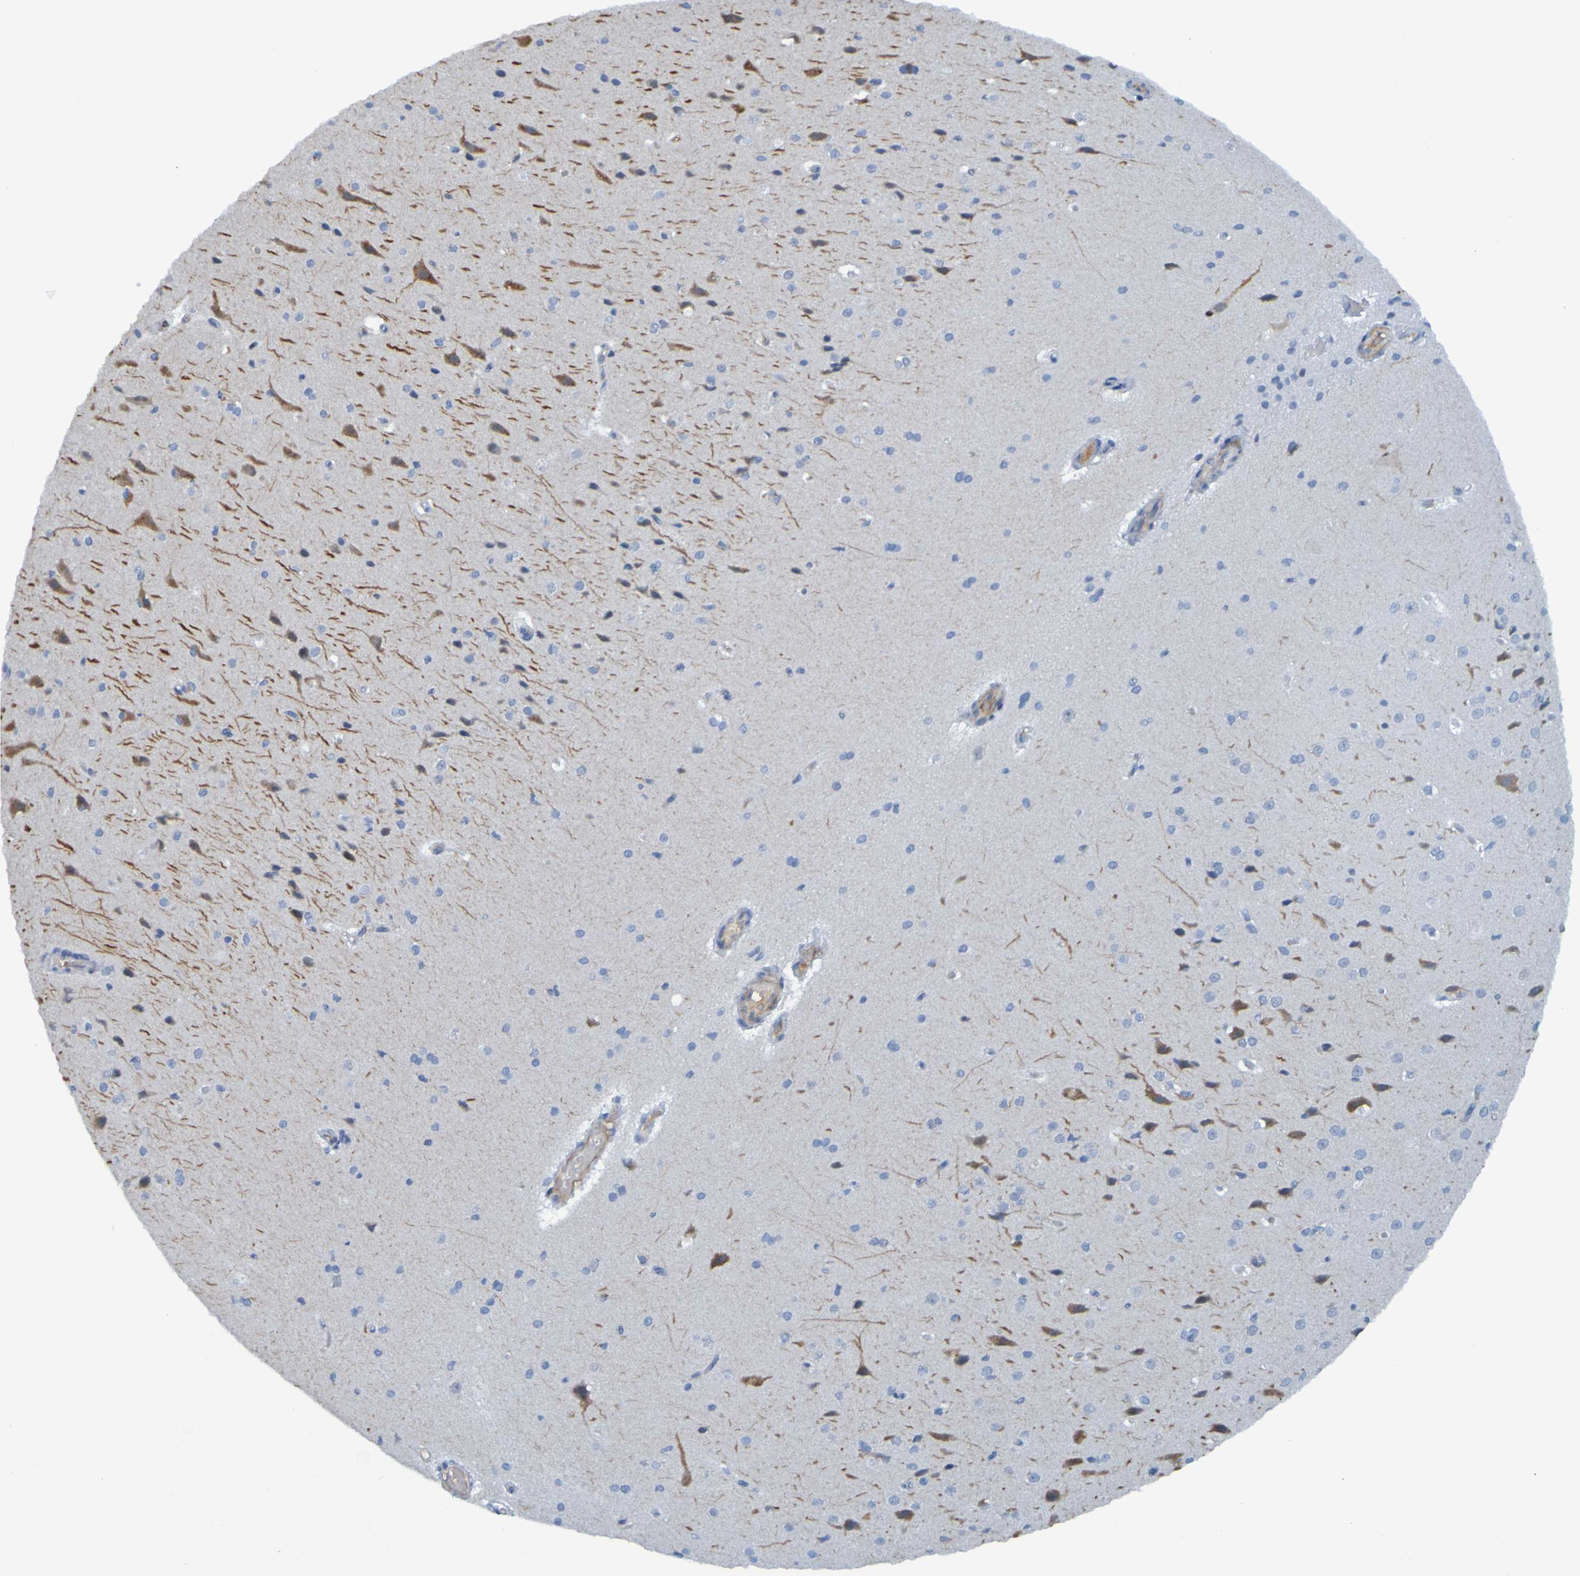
{"staining": {"intensity": "negative", "quantity": "none", "location": "none"}, "tissue": "cerebral cortex", "cell_type": "Endothelial cells", "image_type": "normal", "snomed": [{"axis": "morphology", "description": "Normal tissue, NOS"}, {"axis": "morphology", "description": "Developmental malformation"}, {"axis": "topography", "description": "Cerebral cortex"}], "caption": "This micrograph is of normal cerebral cortex stained with IHC to label a protein in brown with the nuclei are counter-stained blue. There is no expression in endothelial cells. Brightfield microscopy of IHC stained with DAB (brown) and hematoxylin (blue), captured at high magnification.", "gene": "USP36", "patient": {"sex": "female", "age": 30}}